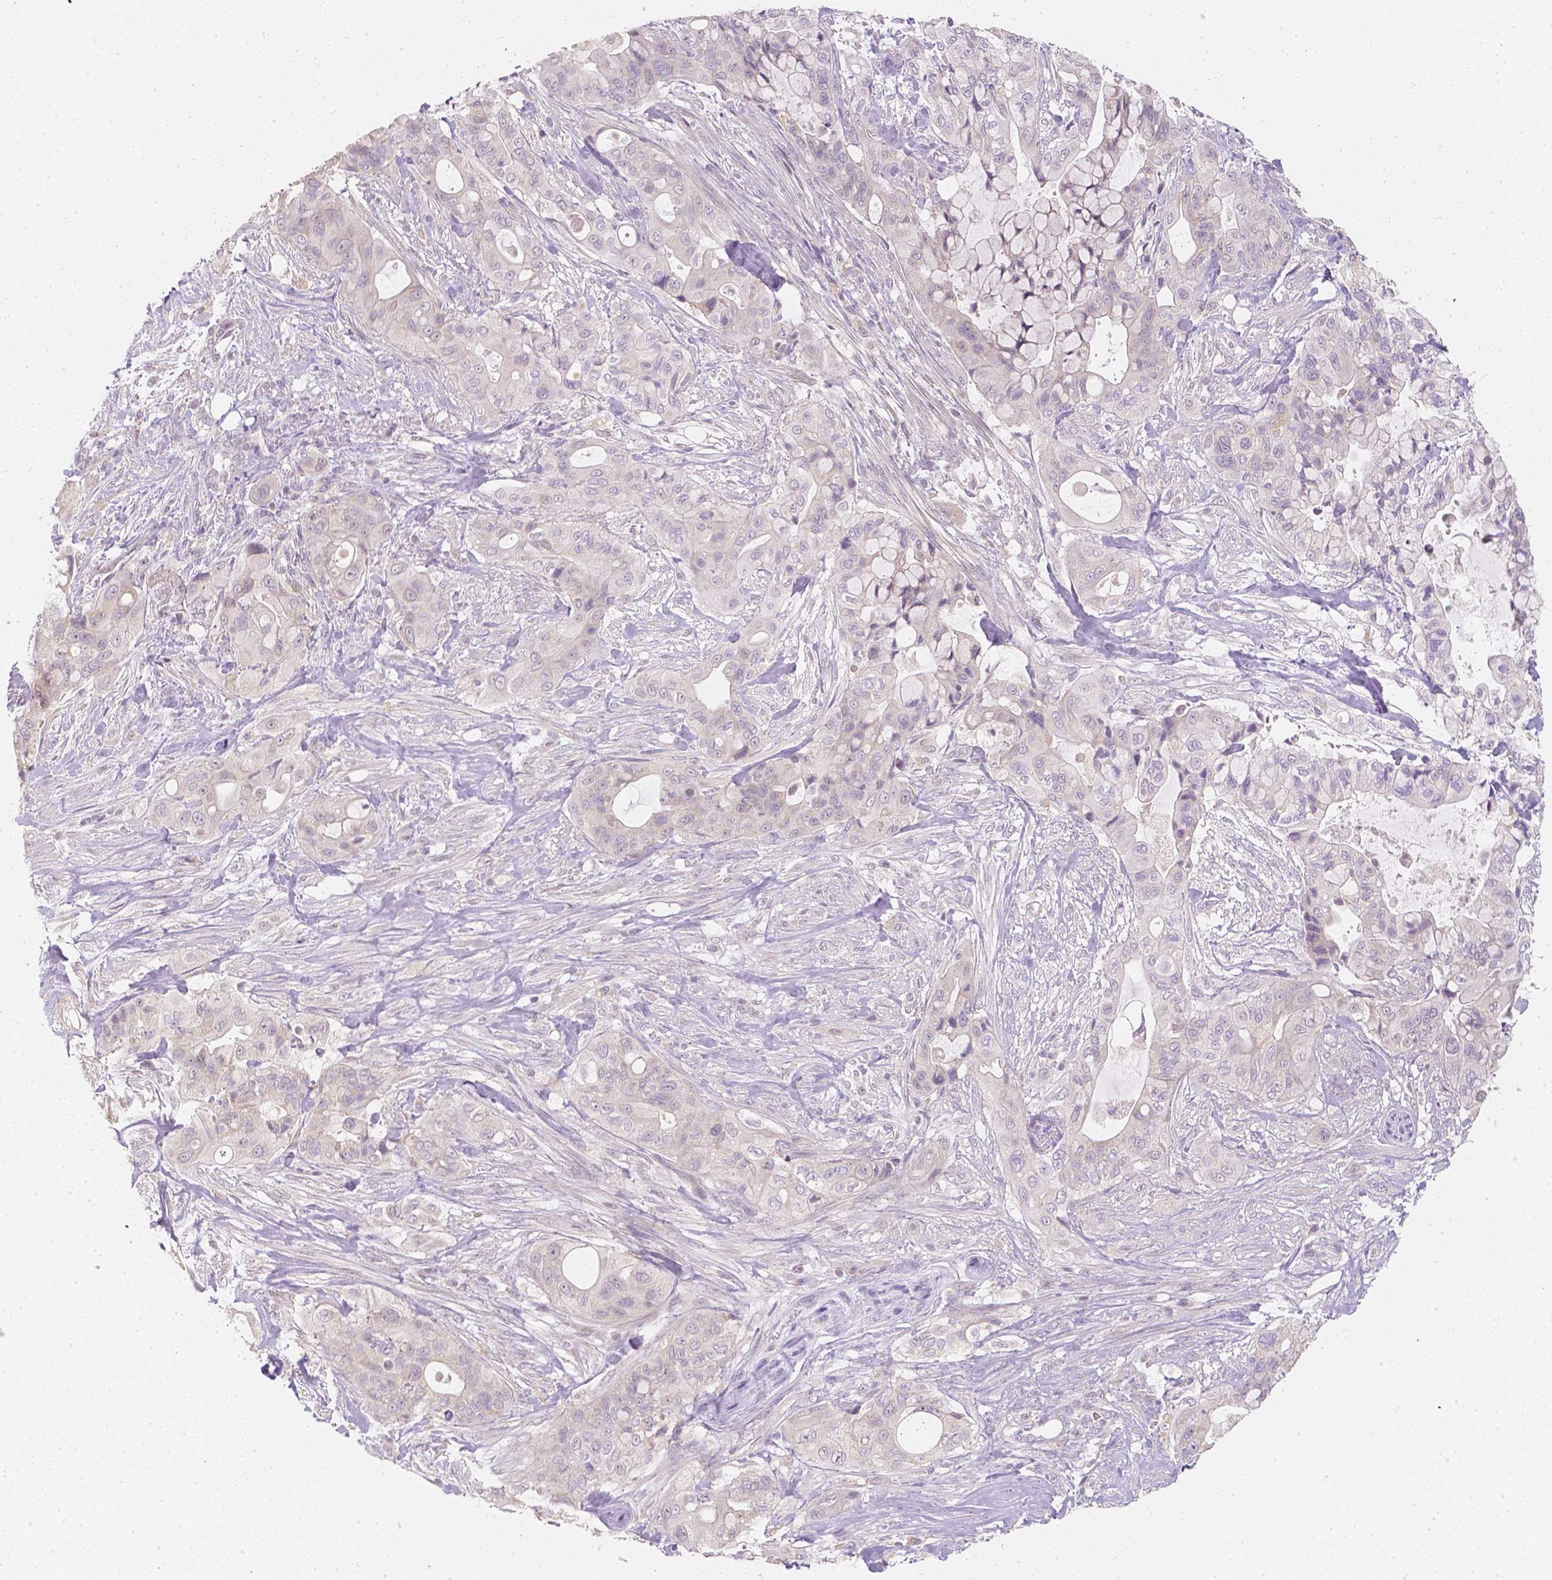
{"staining": {"intensity": "negative", "quantity": "none", "location": "none"}, "tissue": "pancreatic cancer", "cell_type": "Tumor cells", "image_type": "cancer", "snomed": [{"axis": "morphology", "description": "Adenocarcinoma, NOS"}, {"axis": "topography", "description": "Pancreas"}], "caption": "Tumor cells are negative for brown protein staining in pancreatic adenocarcinoma. The staining is performed using DAB (3,3'-diaminobenzidine) brown chromogen with nuclei counter-stained in using hematoxylin.", "gene": "NVL", "patient": {"sex": "male", "age": 71}}